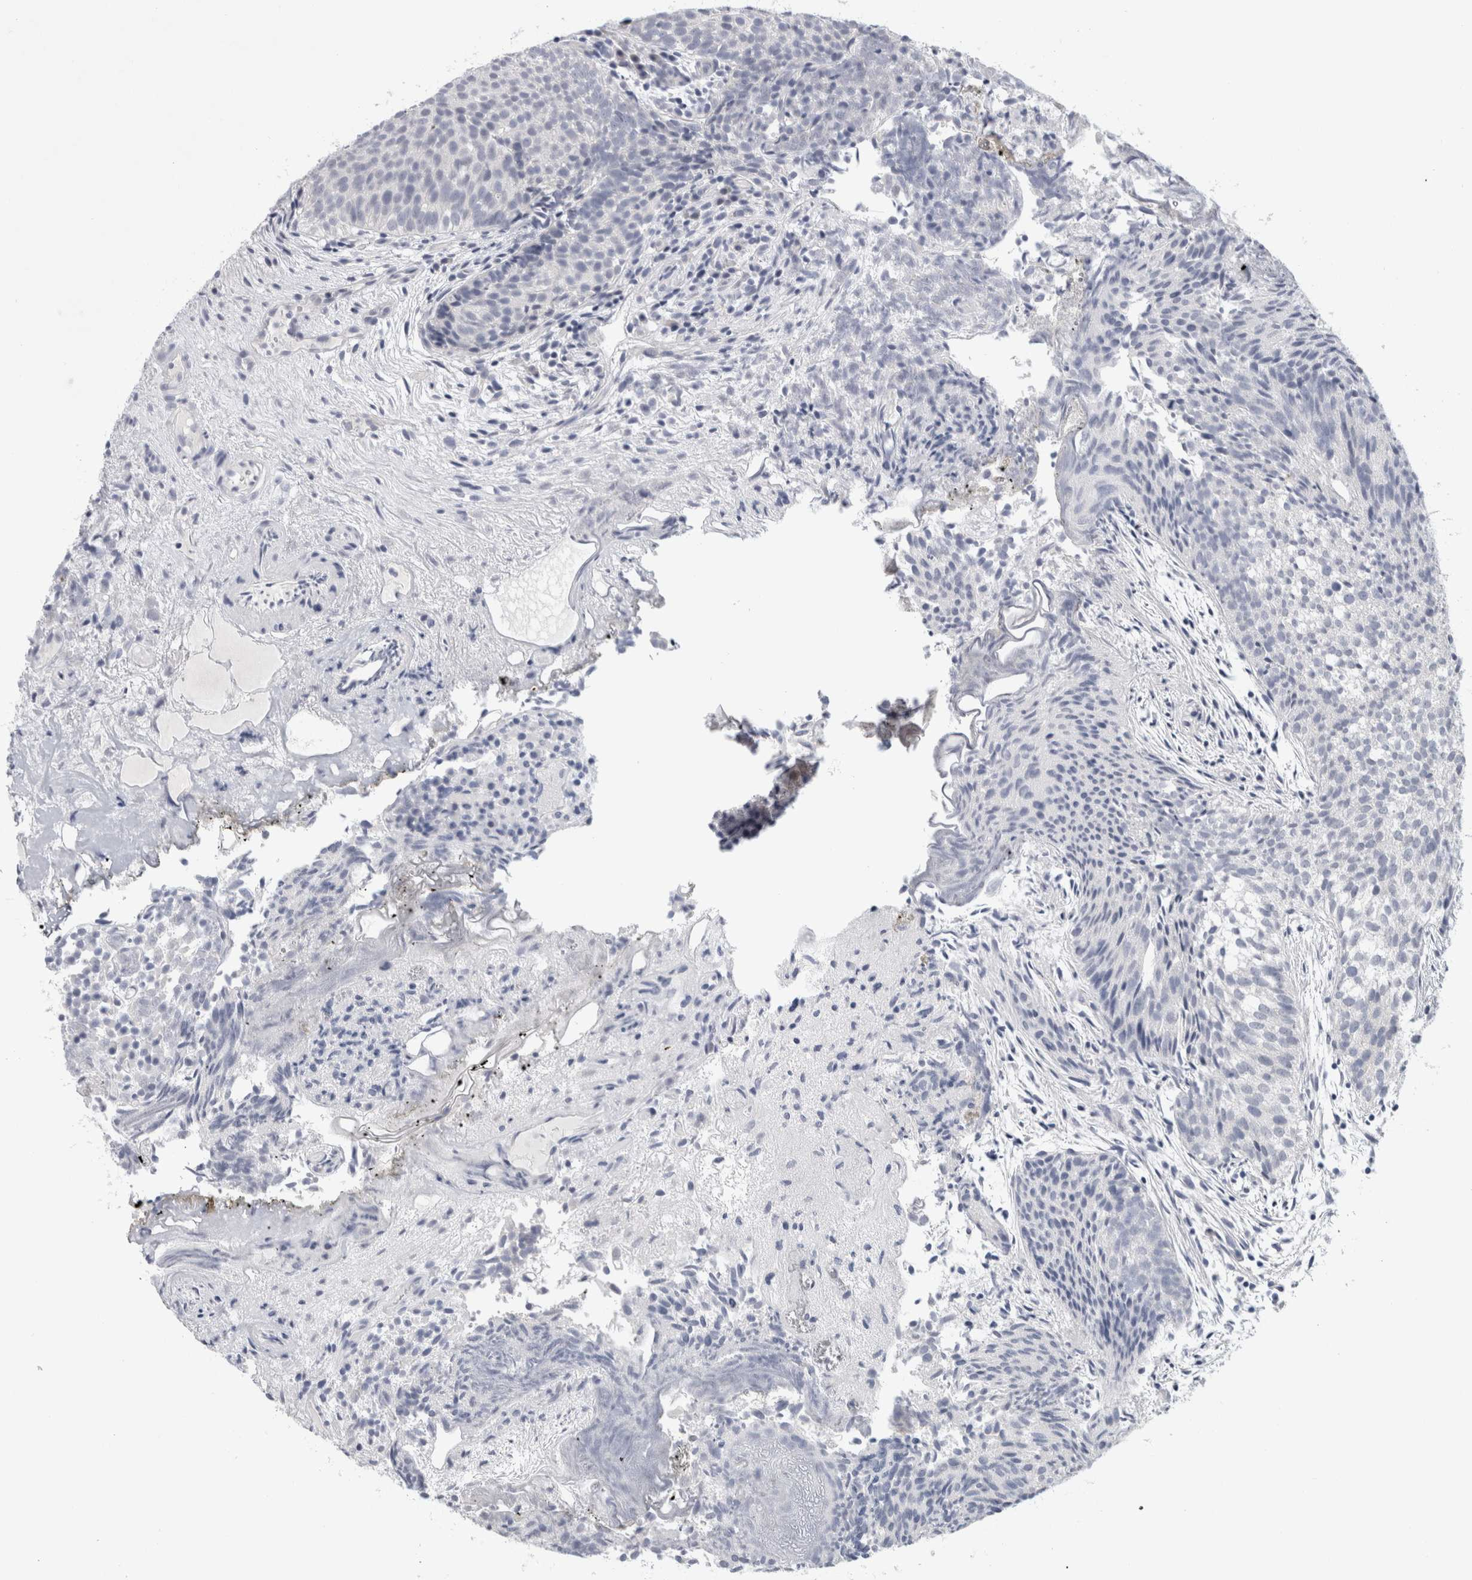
{"staining": {"intensity": "negative", "quantity": "none", "location": "none"}, "tissue": "urothelial cancer", "cell_type": "Tumor cells", "image_type": "cancer", "snomed": [{"axis": "morphology", "description": "Urothelial carcinoma, Low grade"}, {"axis": "topography", "description": "Urinary bladder"}], "caption": "Immunohistochemistry image of low-grade urothelial carcinoma stained for a protein (brown), which exhibits no staining in tumor cells. (DAB (3,3'-diaminobenzidine) immunohistochemistry (IHC), high magnification).", "gene": "TONSL", "patient": {"sex": "male", "age": 86}}